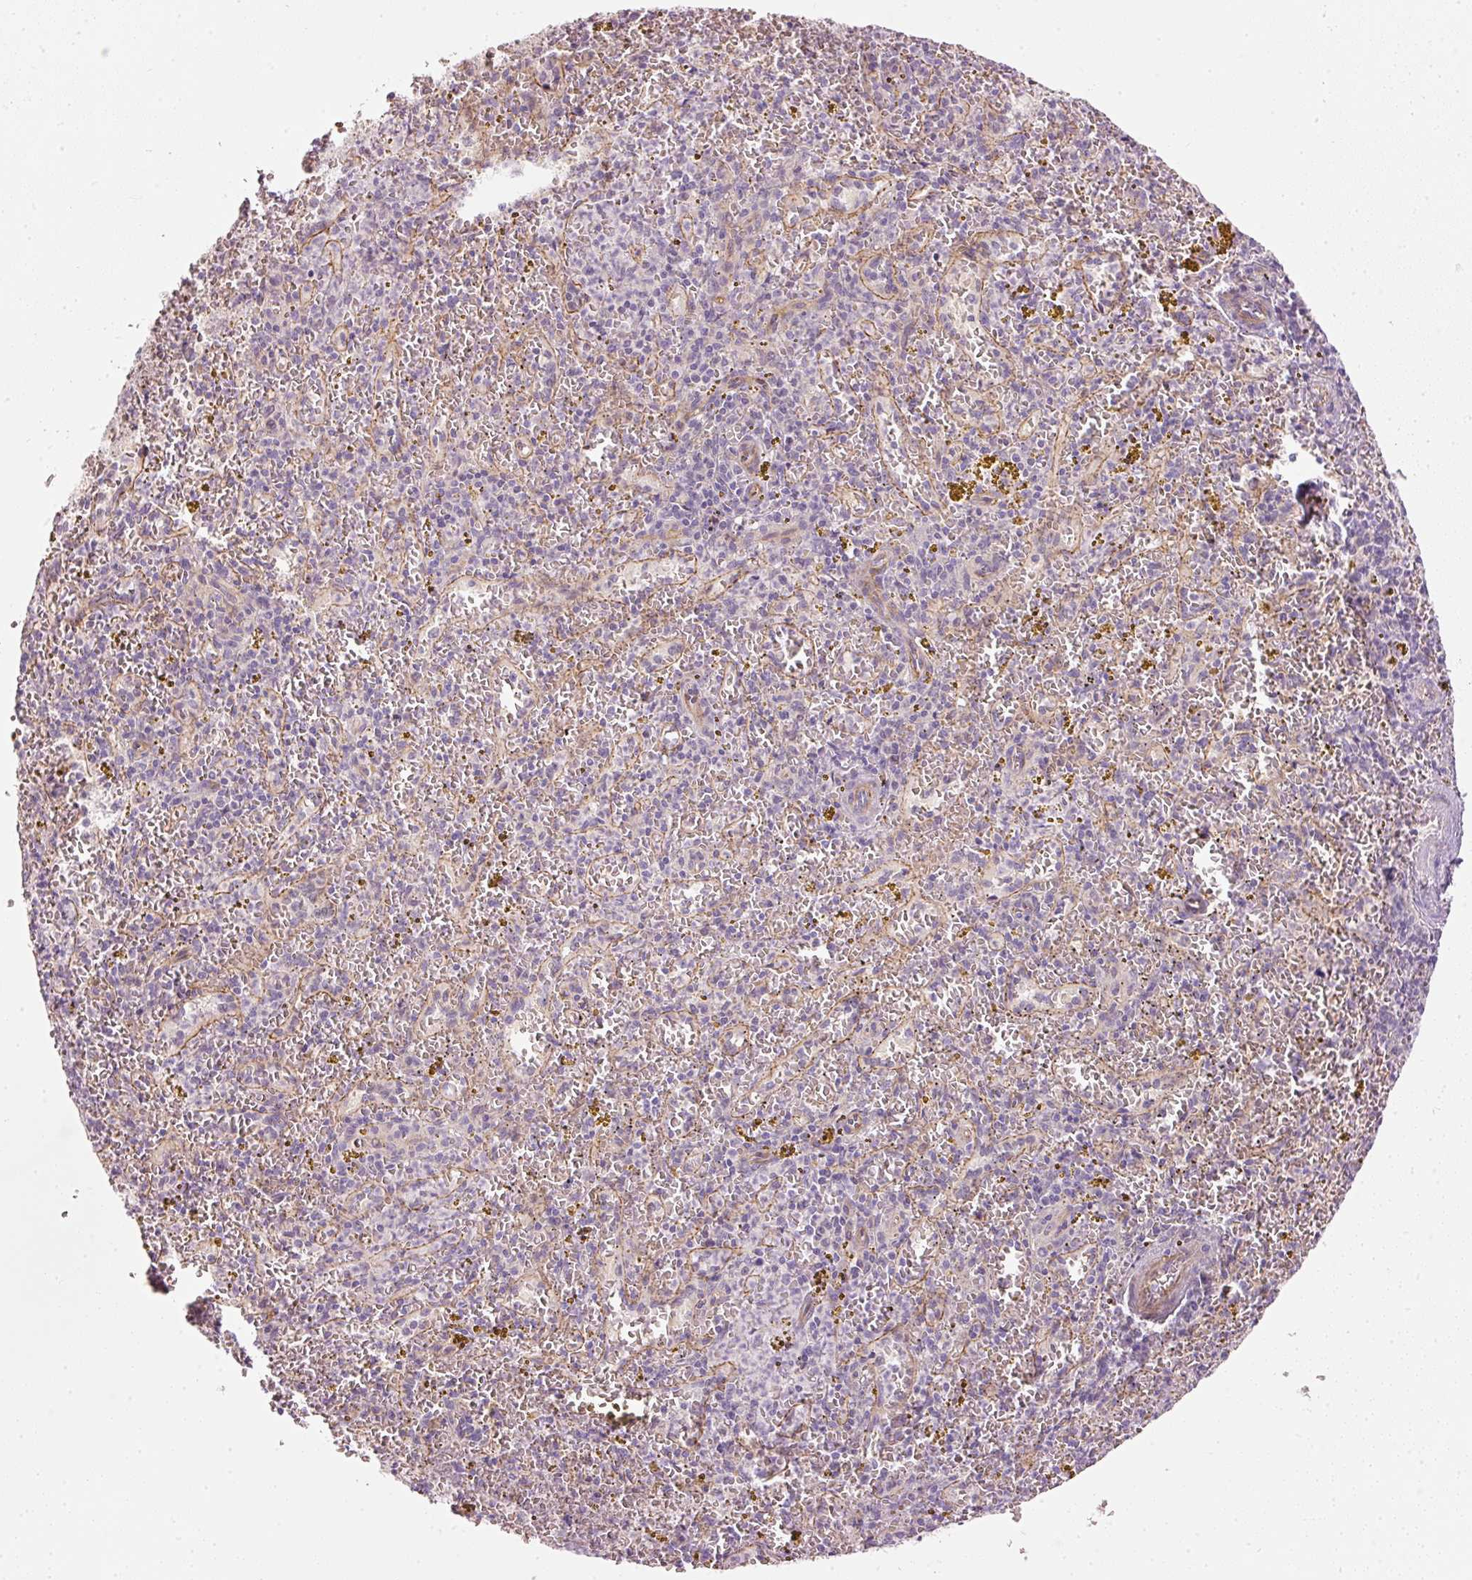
{"staining": {"intensity": "negative", "quantity": "none", "location": "none"}, "tissue": "spleen", "cell_type": "Cells in red pulp", "image_type": "normal", "snomed": [{"axis": "morphology", "description": "Normal tissue, NOS"}, {"axis": "topography", "description": "Spleen"}], "caption": "This is a photomicrograph of IHC staining of benign spleen, which shows no positivity in cells in red pulp. The staining was performed using DAB (3,3'-diaminobenzidine) to visualize the protein expression in brown, while the nuclei were stained in blue with hematoxylin (Magnification: 20x).", "gene": "OSR2", "patient": {"sex": "male", "age": 57}}